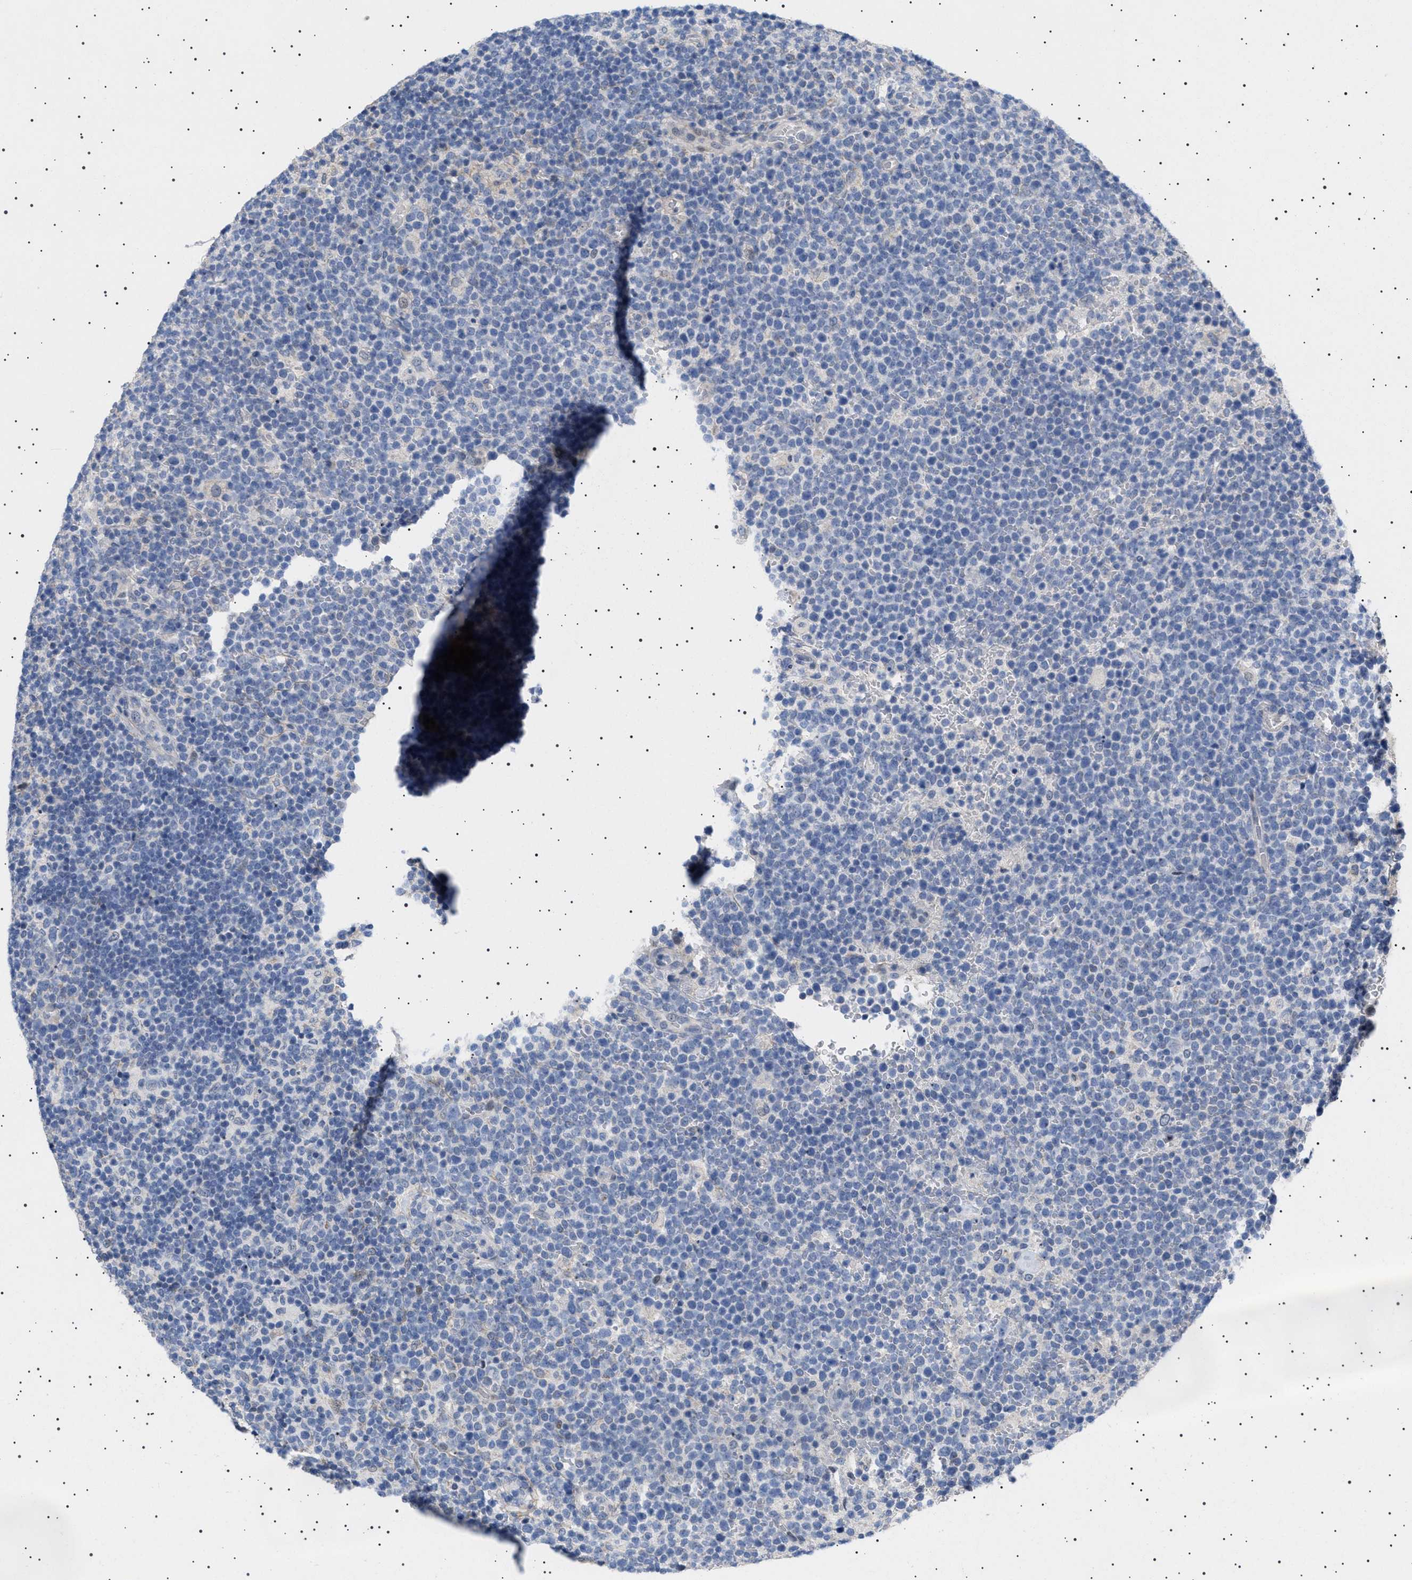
{"staining": {"intensity": "negative", "quantity": "none", "location": "none"}, "tissue": "lymphoma", "cell_type": "Tumor cells", "image_type": "cancer", "snomed": [{"axis": "morphology", "description": "Malignant lymphoma, non-Hodgkin's type, High grade"}, {"axis": "topography", "description": "Lymph node"}], "caption": "The image displays no significant positivity in tumor cells of lymphoma.", "gene": "HTR1A", "patient": {"sex": "male", "age": 61}}